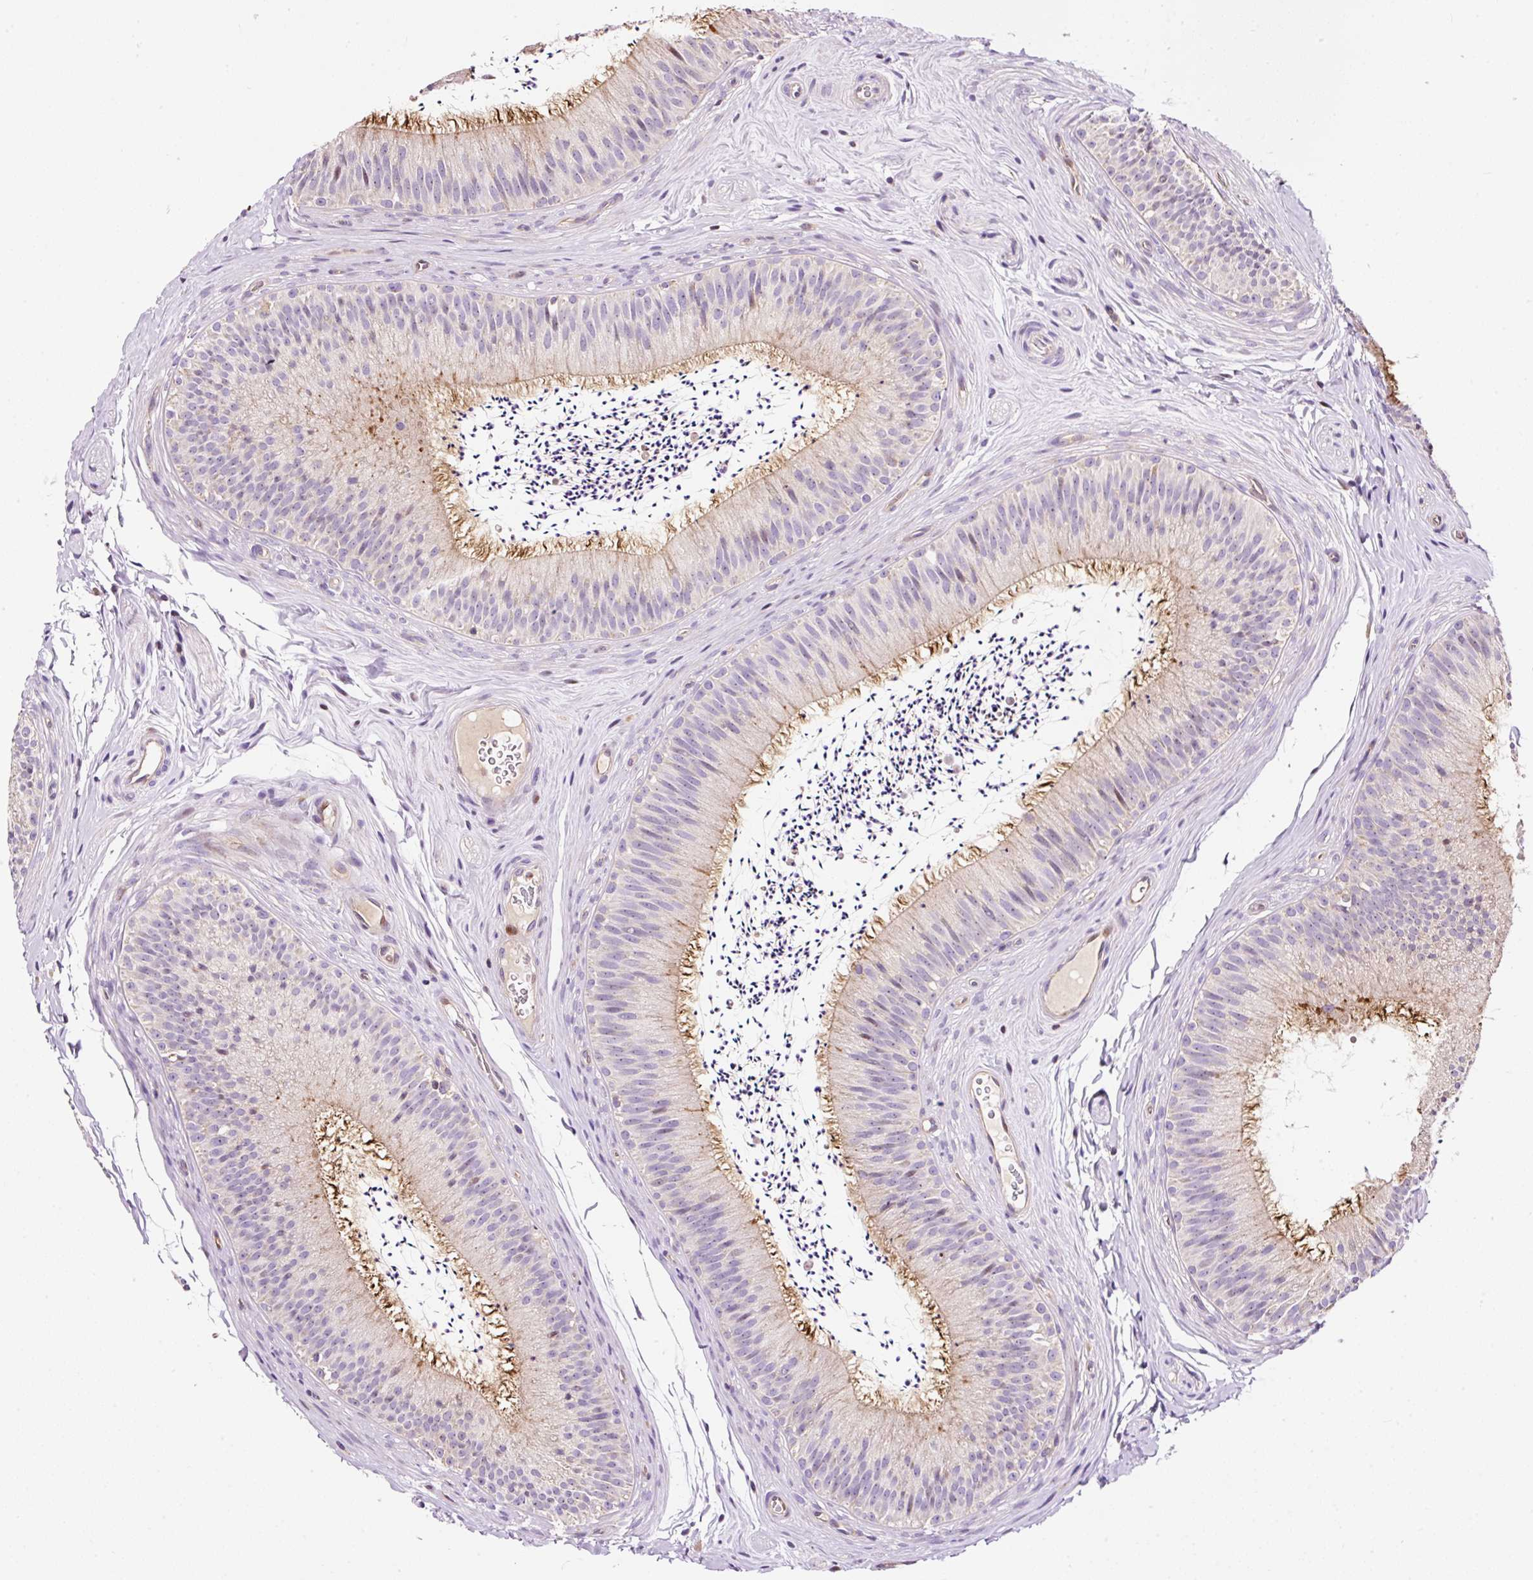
{"staining": {"intensity": "weak", "quantity": "25%-75%", "location": "cytoplasmic/membranous"}, "tissue": "epididymis", "cell_type": "Glandular cells", "image_type": "normal", "snomed": [{"axis": "morphology", "description": "Normal tissue, NOS"}, {"axis": "topography", "description": "Epididymis"}], "caption": "Immunohistochemical staining of unremarkable epididymis displays 25%-75% levels of weak cytoplasmic/membranous protein positivity in about 25%-75% of glandular cells.", "gene": "BOLA3", "patient": {"sex": "male", "age": 24}}